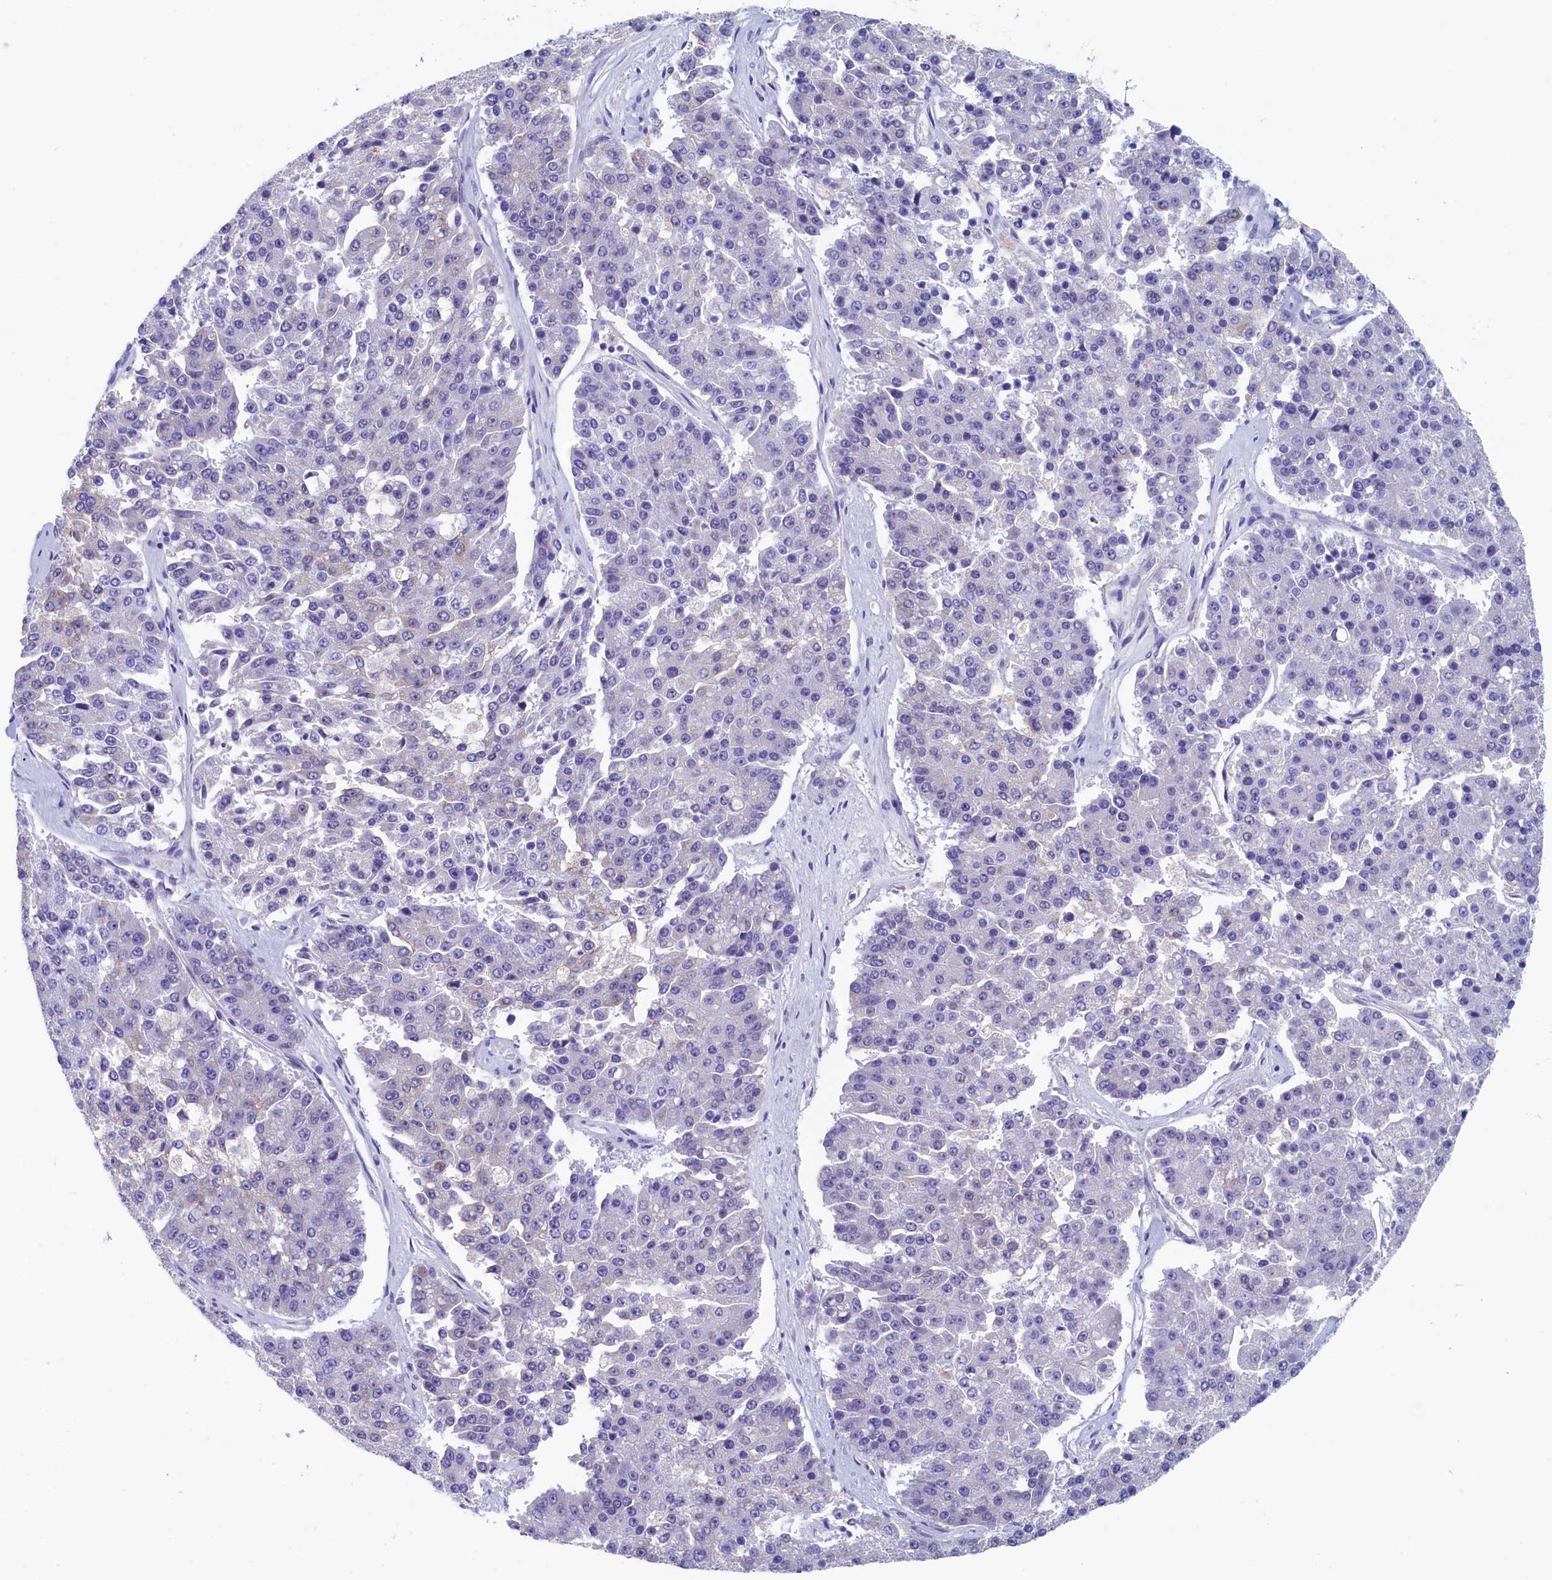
{"staining": {"intensity": "negative", "quantity": "none", "location": "none"}, "tissue": "pancreatic cancer", "cell_type": "Tumor cells", "image_type": "cancer", "snomed": [{"axis": "morphology", "description": "Adenocarcinoma, NOS"}, {"axis": "topography", "description": "Pancreas"}], "caption": "An immunohistochemistry histopathology image of adenocarcinoma (pancreatic) is shown. There is no staining in tumor cells of adenocarcinoma (pancreatic).", "gene": "GUCA1C", "patient": {"sex": "male", "age": 50}}